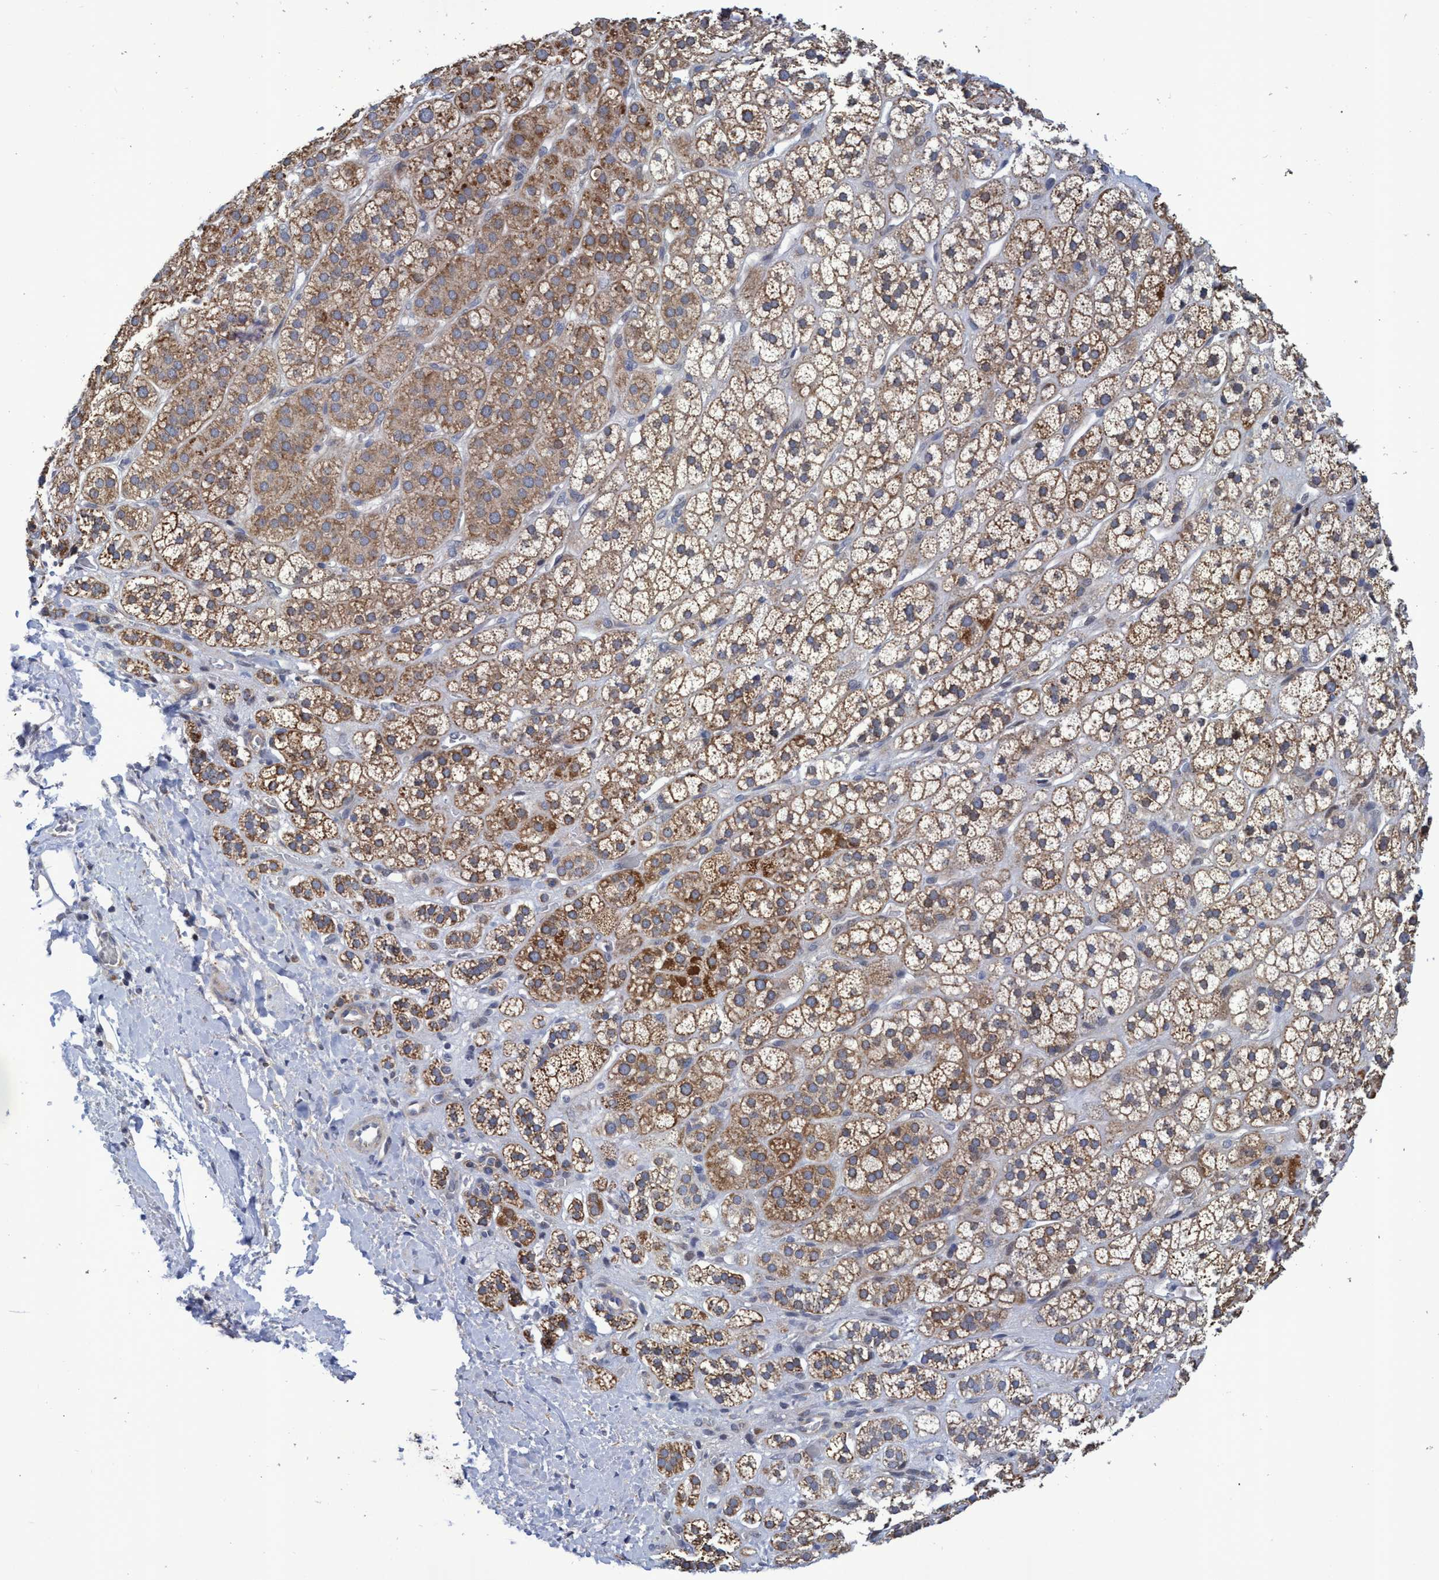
{"staining": {"intensity": "moderate", "quantity": ">75%", "location": "cytoplasmic/membranous"}, "tissue": "adrenal gland", "cell_type": "Glandular cells", "image_type": "normal", "snomed": [{"axis": "morphology", "description": "Normal tissue, NOS"}, {"axis": "topography", "description": "Adrenal gland"}], "caption": "Normal adrenal gland demonstrates moderate cytoplasmic/membranous expression in approximately >75% of glandular cells, visualized by immunohistochemistry. Nuclei are stained in blue.", "gene": "NAT16", "patient": {"sex": "male", "age": 56}}